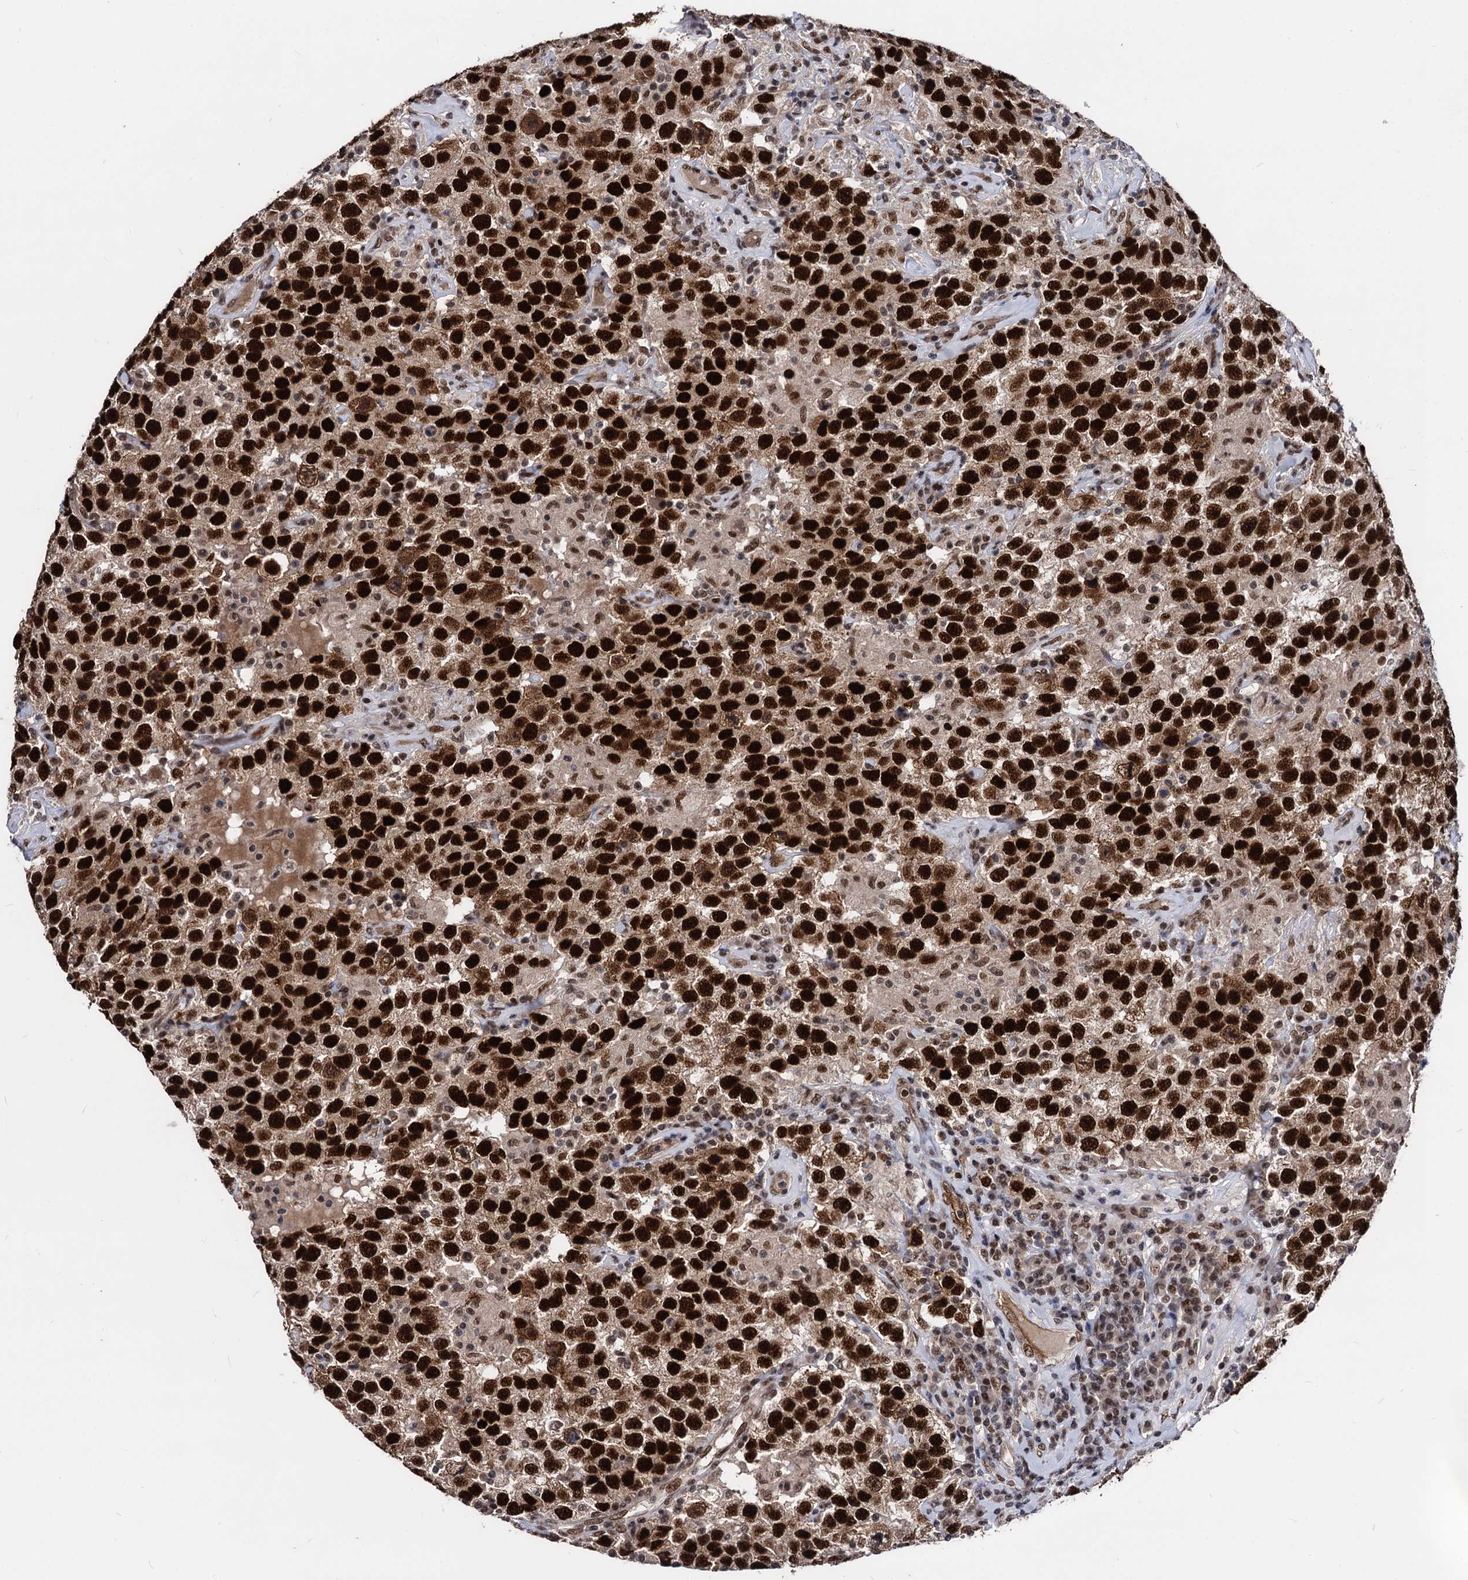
{"staining": {"intensity": "strong", "quantity": ">75%", "location": "nuclear"}, "tissue": "testis cancer", "cell_type": "Tumor cells", "image_type": "cancer", "snomed": [{"axis": "morphology", "description": "Seminoma, NOS"}, {"axis": "topography", "description": "Testis"}], "caption": "The histopathology image displays a brown stain indicating the presence of a protein in the nuclear of tumor cells in testis seminoma. The protein of interest is shown in brown color, while the nuclei are stained blue.", "gene": "GALNT11", "patient": {"sex": "male", "age": 41}}